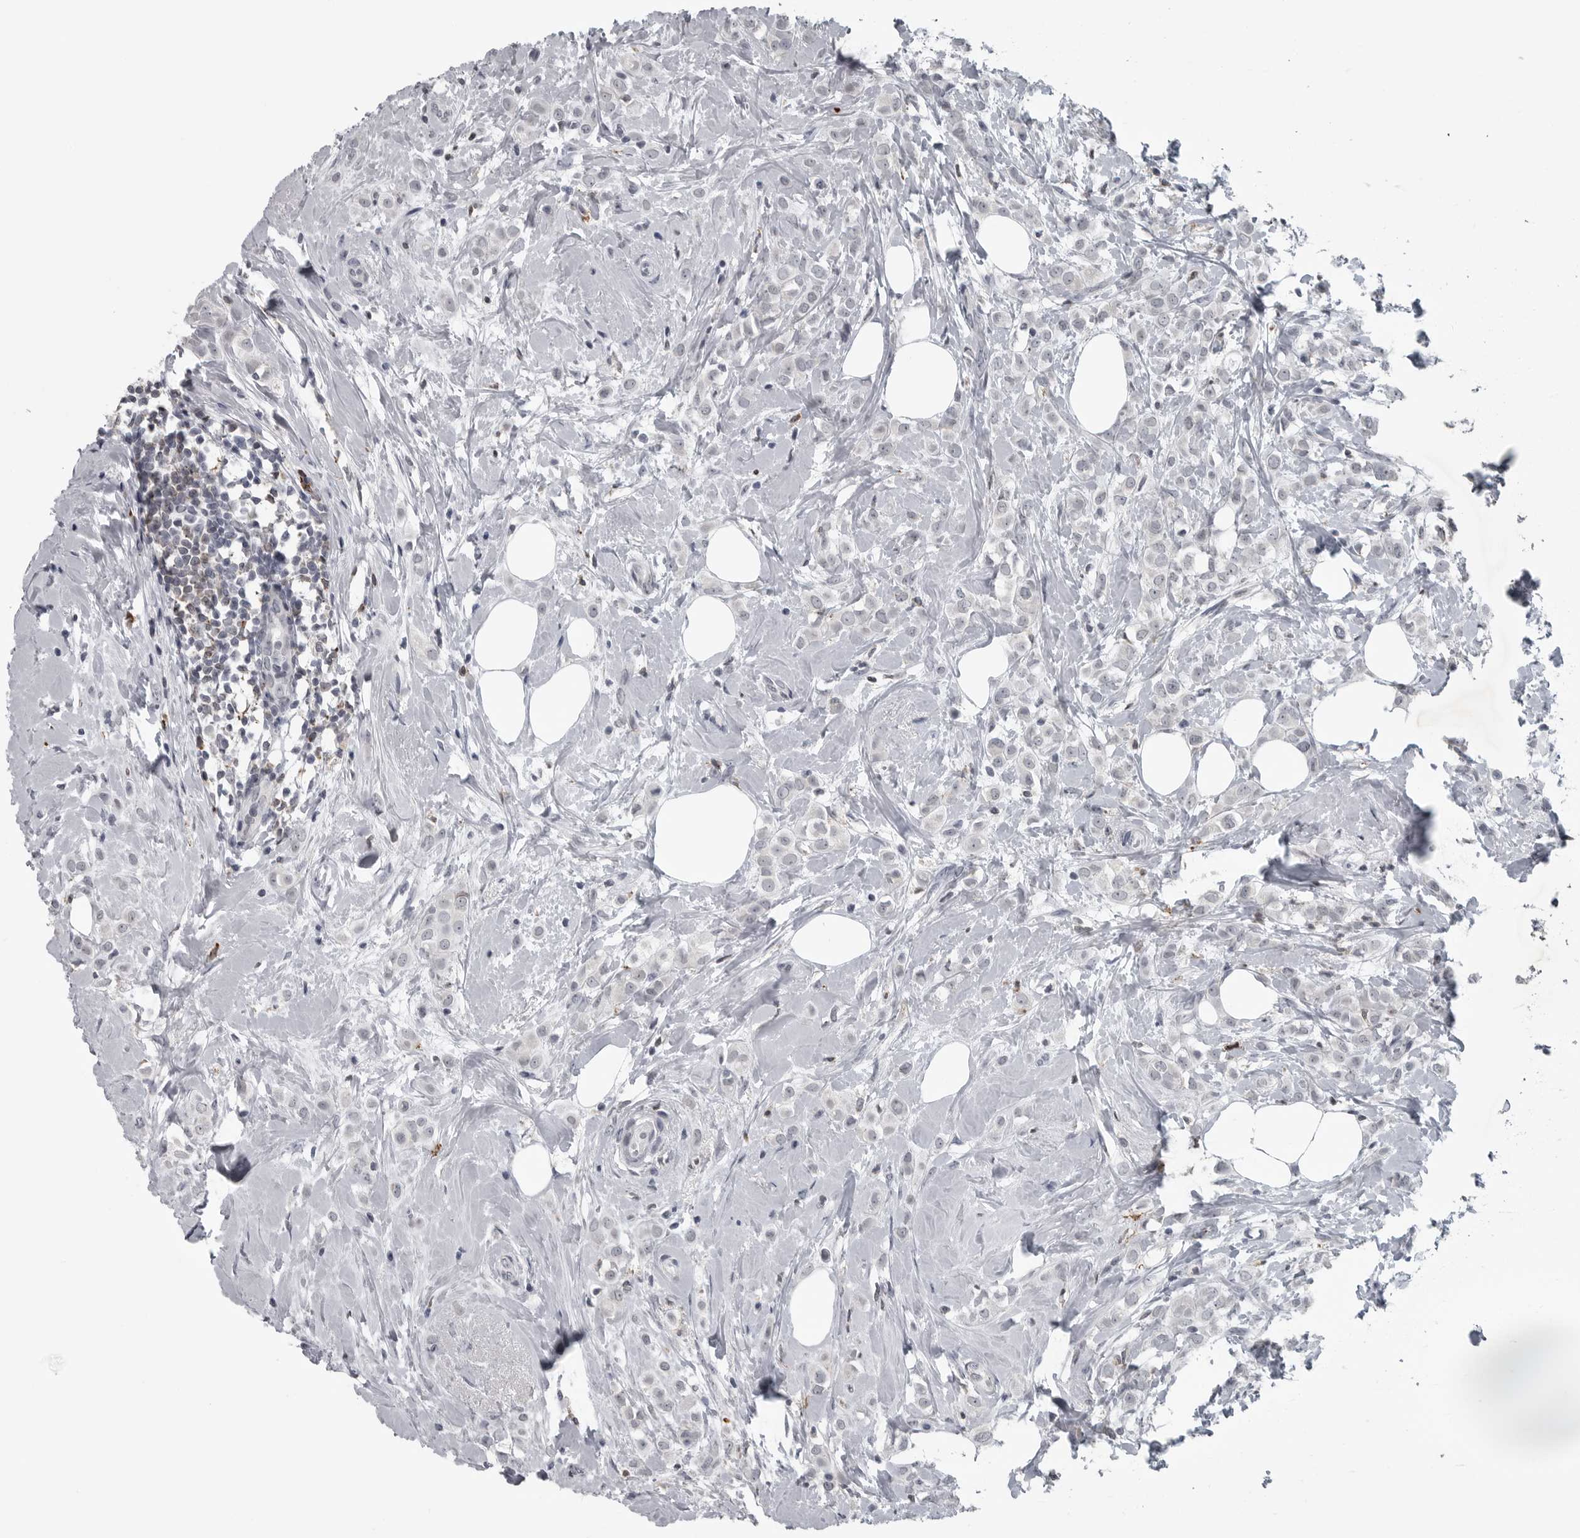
{"staining": {"intensity": "negative", "quantity": "none", "location": "none"}, "tissue": "breast cancer", "cell_type": "Tumor cells", "image_type": "cancer", "snomed": [{"axis": "morphology", "description": "Lobular carcinoma"}, {"axis": "topography", "description": "Breast"}], "caption": "Breast cancer stained for a protein using immunohistochemistry (IHC) reveals no positivity tumor cells.", "gene": "LYSMD1", "patient": {"sex": "female", "age": 47}}